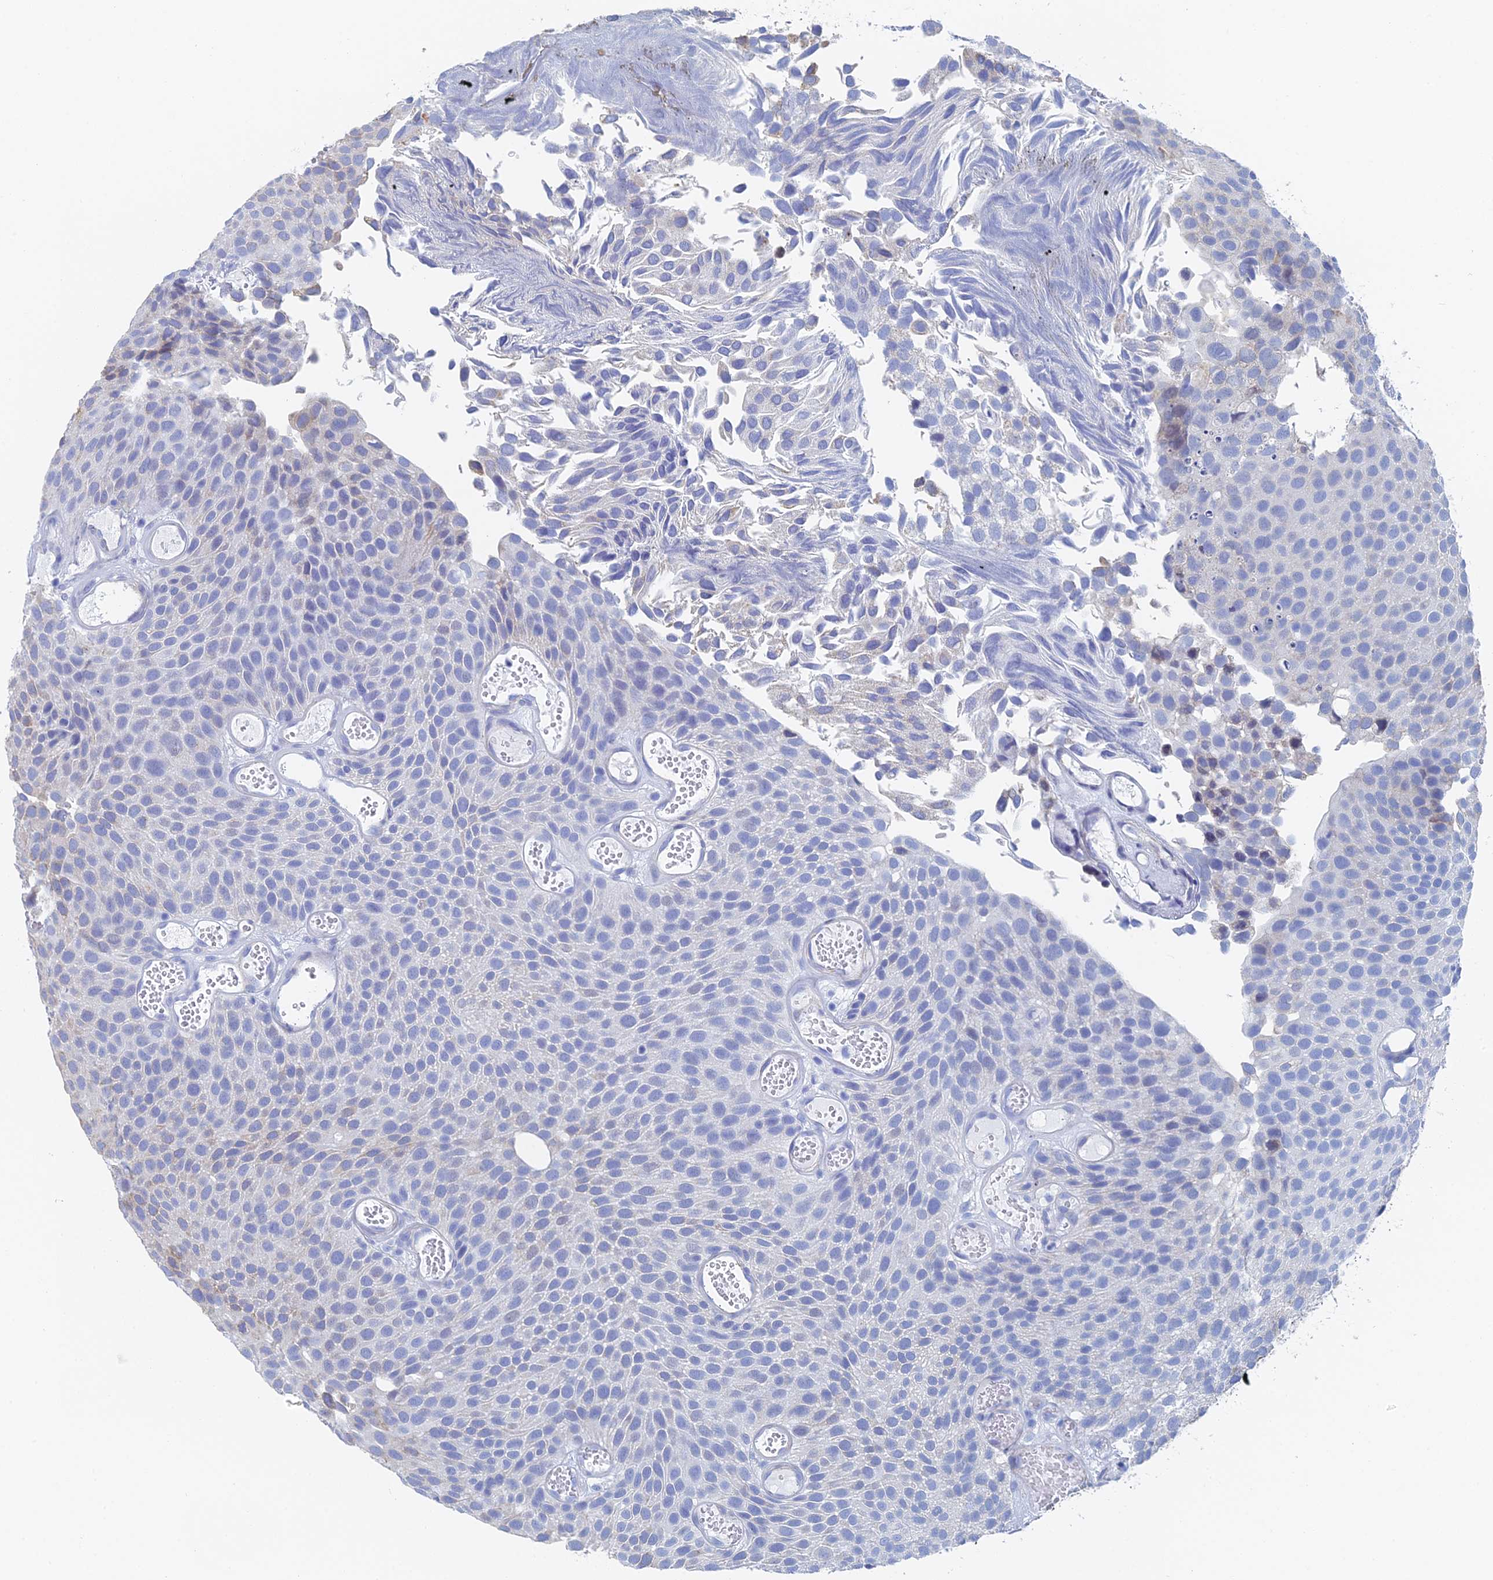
{"staining": {"intensity": "negative", "quantity": "none", "location": "none"}, "tissue": "urothelial cancer", "cell_type": "Tumor cells", "image_type": "cancer", "snomed": [{"axis": "morphology", "description": "Urothelial carcinoma, Low grade"}, {"axis": "topography", "description": "Urinary bladder"}], "caption": "DAB (3,3'-diaminobenzidine) immunohistochemical staining of low-grade urothelial carcinoma shows no significant staining in tumor cells.", "gene": "KCNK18", "patient": {"sex": "male", "age": 89}}